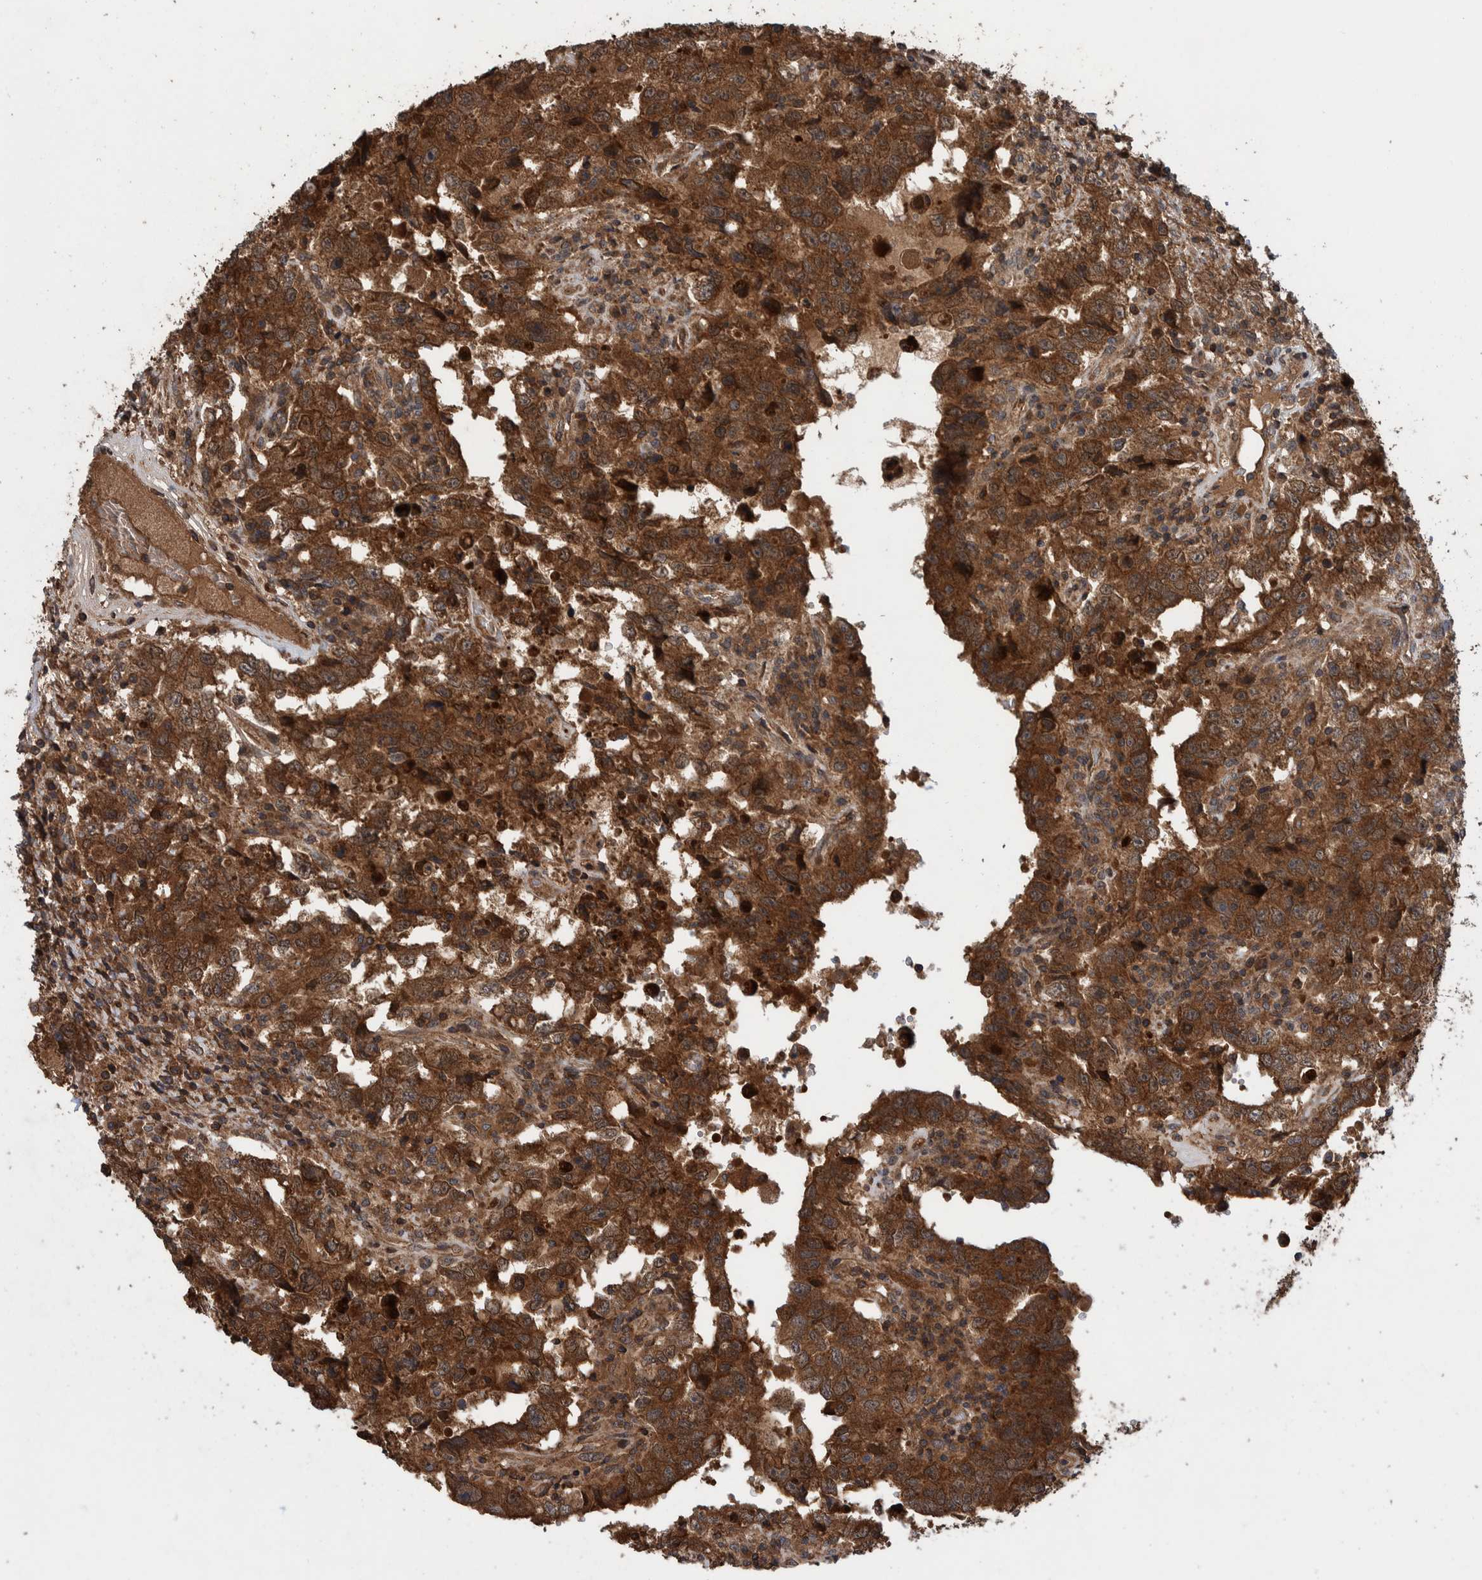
{"staining": {"intensity": "strong", "quantity": ">75%", "location": "cytoplasmic/membranous"}, "tissue": "testis cancer", "cell_type": "Tumor cells", "image_type": "cancer", "snomed": [{"axis": "morphology", "description": "Carcinoma, Embryonal, NOS"}, {"axis": "topography", "description": "Testis"}], "caption": "High-magnification brightfield microscopy of testis embryonal carcinoma stained with DAB (3,3'-diaminobenzidine) (brown) and counterstained with hematoxylin (blue). tumor cells exhibit strong cytoplasmic/membranous expression is seen in approximately>75% of cells.", "gene": "VBP1", "patient": {"sex": "male", "age": 26}}